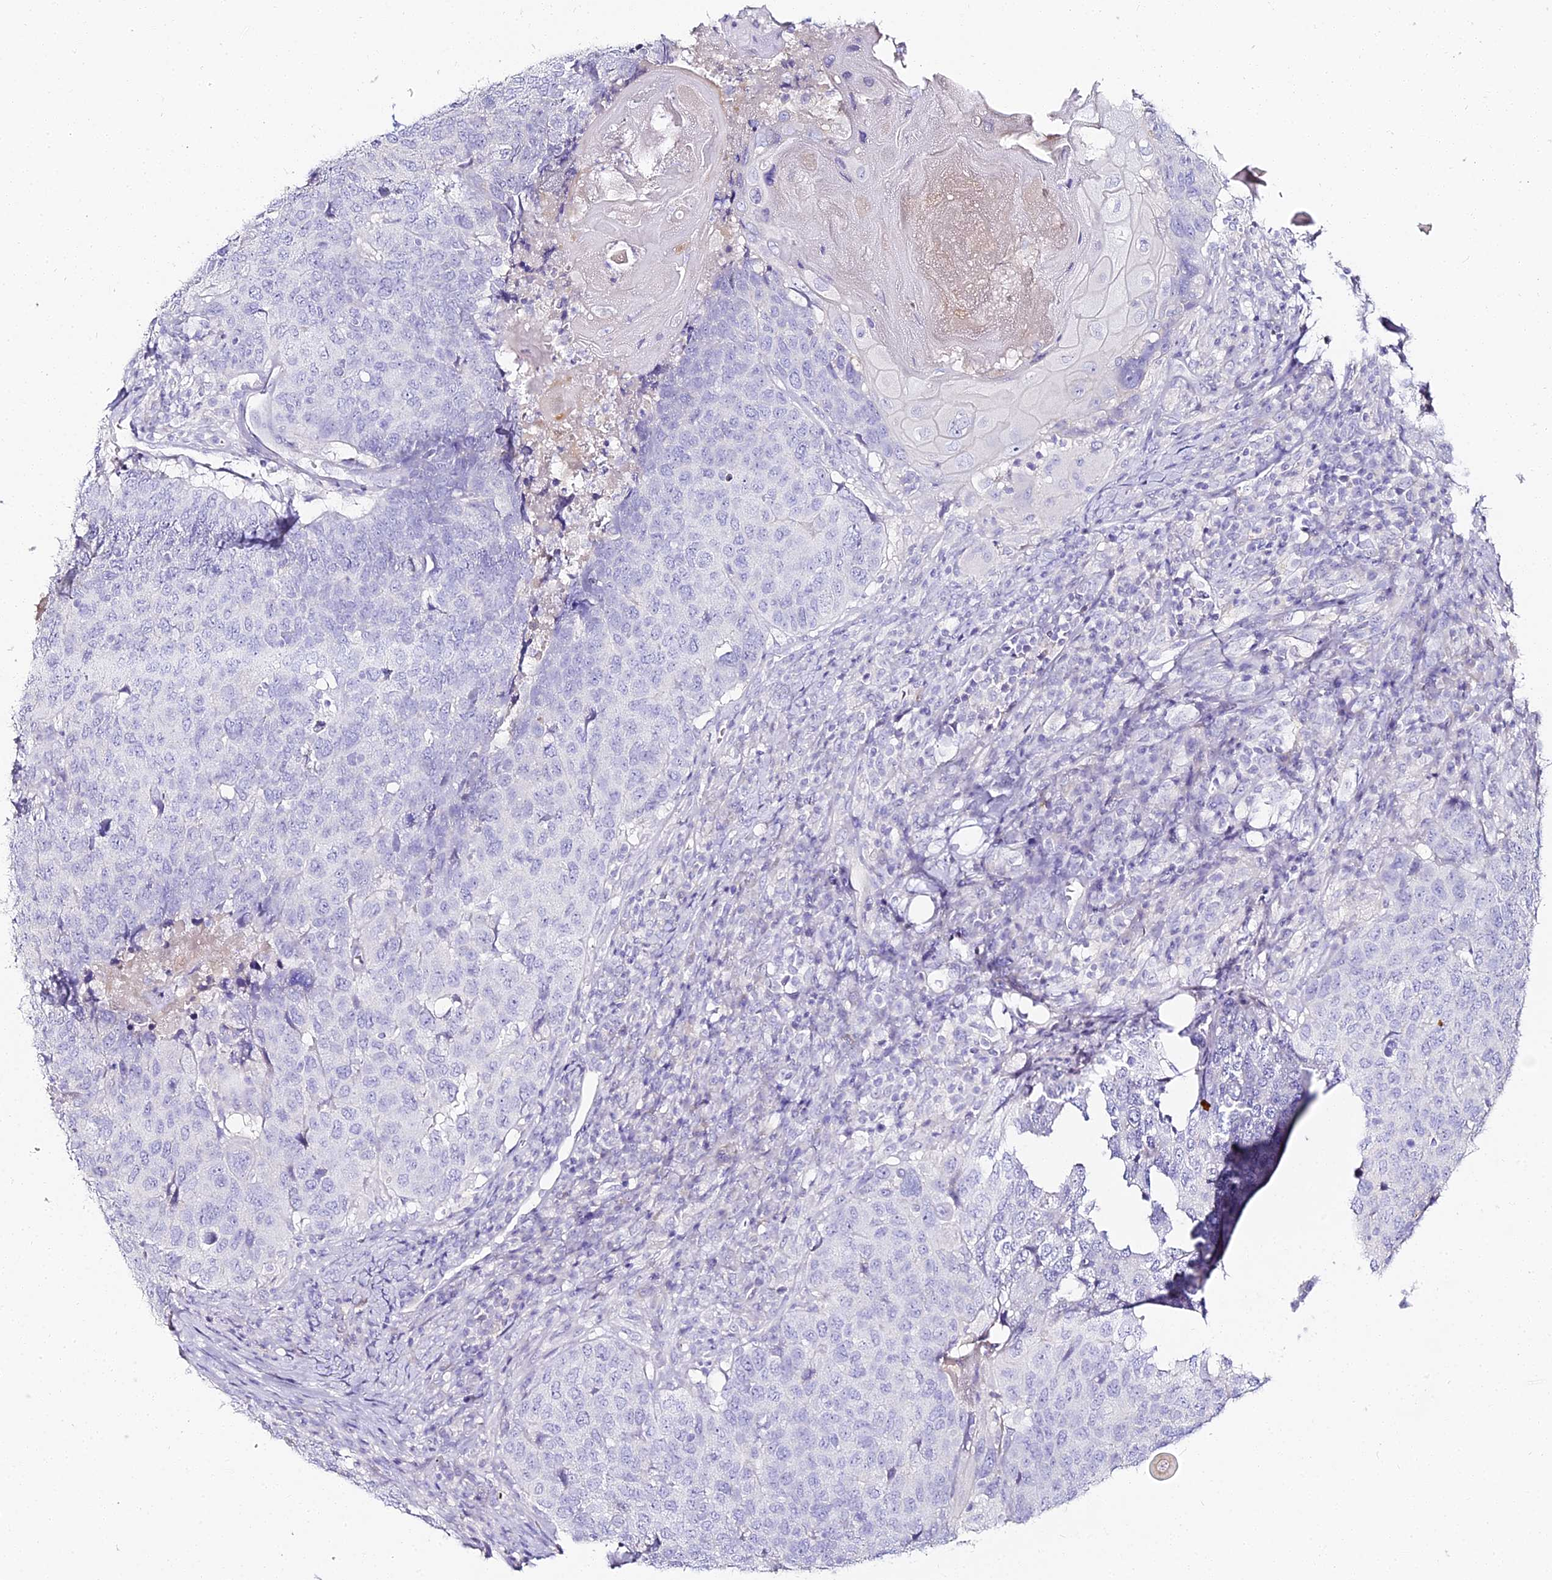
{"staining": {"intensity": "negative", "quantity": "none", "location": "none"}, "tissue": "head and neck cancer", "cell_type": "Tumor cells", "image_type": "cancer", "snomed": [{"axis": "morphology", "description": "Squamous cell carcinoma, NOS"}, {"axis": "topography", "description": "Head-Neck"}], "caption": "High power microscopy histopathology image of an immunohistochemistry (IHC) image of head and neck squamous cell carcinoma, revealing no significant positivity in tumor cells.", "gene": "ALPG", "patient": {"sex": "male", "age": 66}}